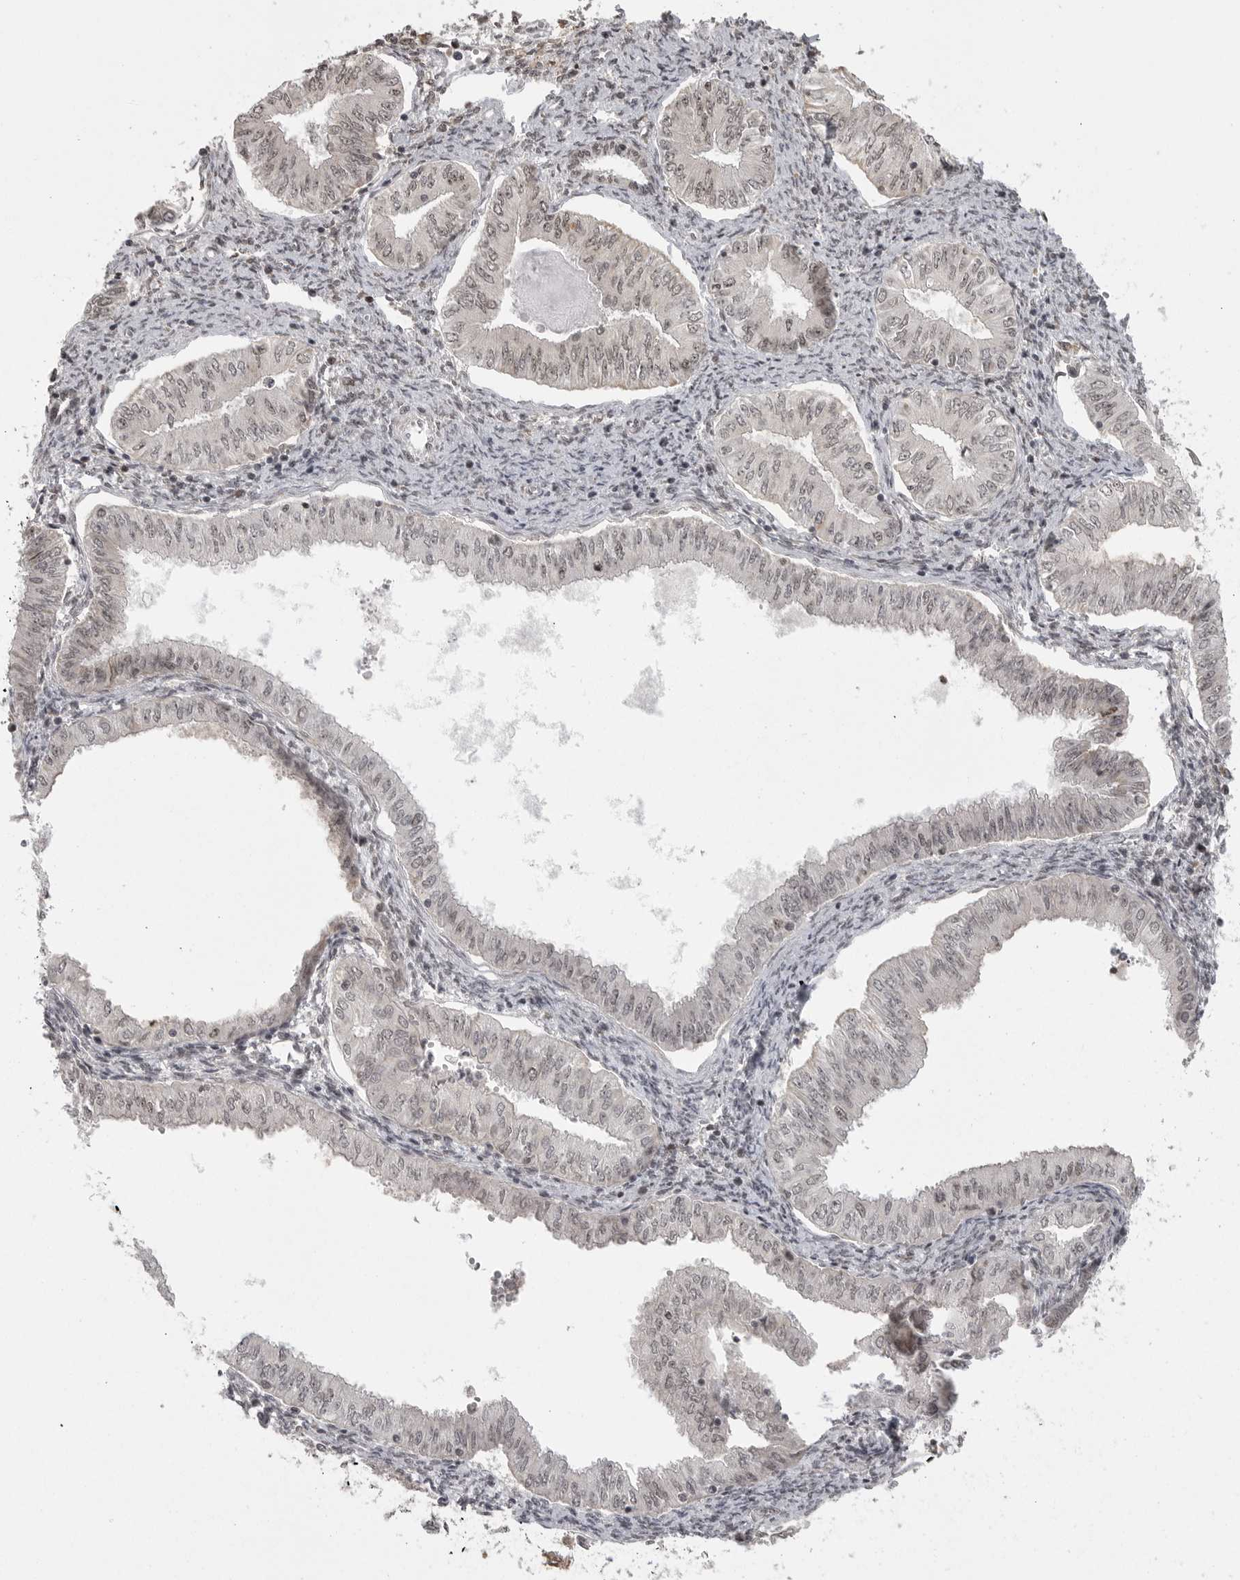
{"staining": {"intensity": "negative", "quantity": "none", "location": "none"}, "tissue": "endometrial cancer", "cell_type": "Tumor cells", "image_type": "cancer", "snomed": [{"axis": "morphology", "description": "Normal tissue, NOS"}, {"axis": "morphology", "description": "Adenocarcinoma, NOS"}, {"axis": "topography", "description": "Endometrium"}], "caption": "Human endometrial cancer stained for a protein using immunohistochemistry displays no expression in tumor cells.", "gene": "ISG20L2", "patient": {"sex": "female", "age": 53}}